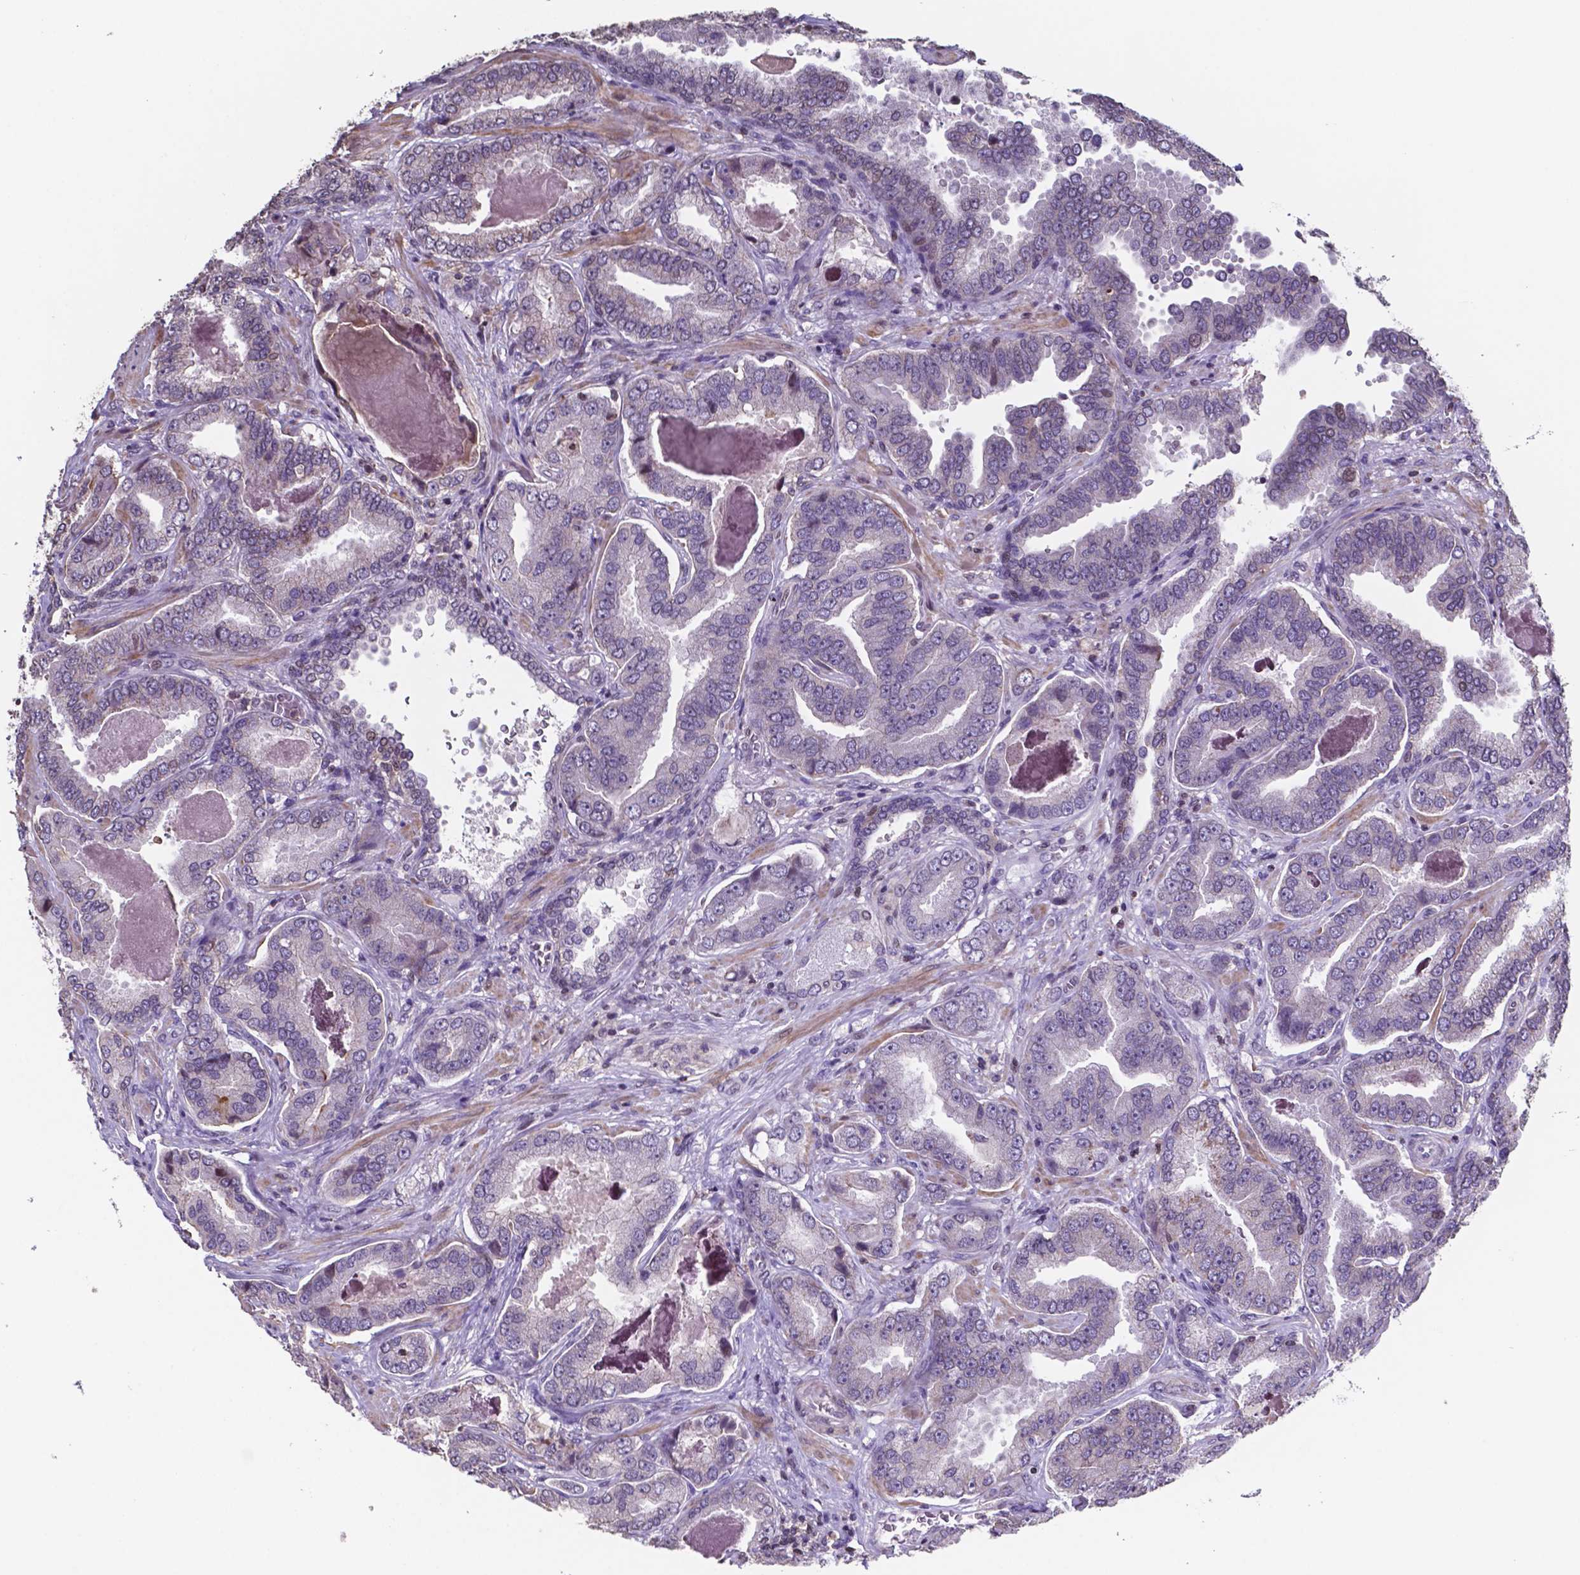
{"staining": {"intensity": "negative", "quantity": "none", "location": "none"}, "tissue": "prostate cancer", "cell_type": "Tumor cells", "image_type": "cancer", "snomed": [{"axis": "morphology", "description": "Adenocarcinoma, NOS"}, {"axis": "topography", "description": "Prostate"}], "caption": "High power microscopy photomicrograph of an IHC micrograph of prostate cancer (adenocarcinoma), revealing no significant expression in tumor cells.", "gene": "MLC1", "patient": {"sex": "male", "age": 64}}